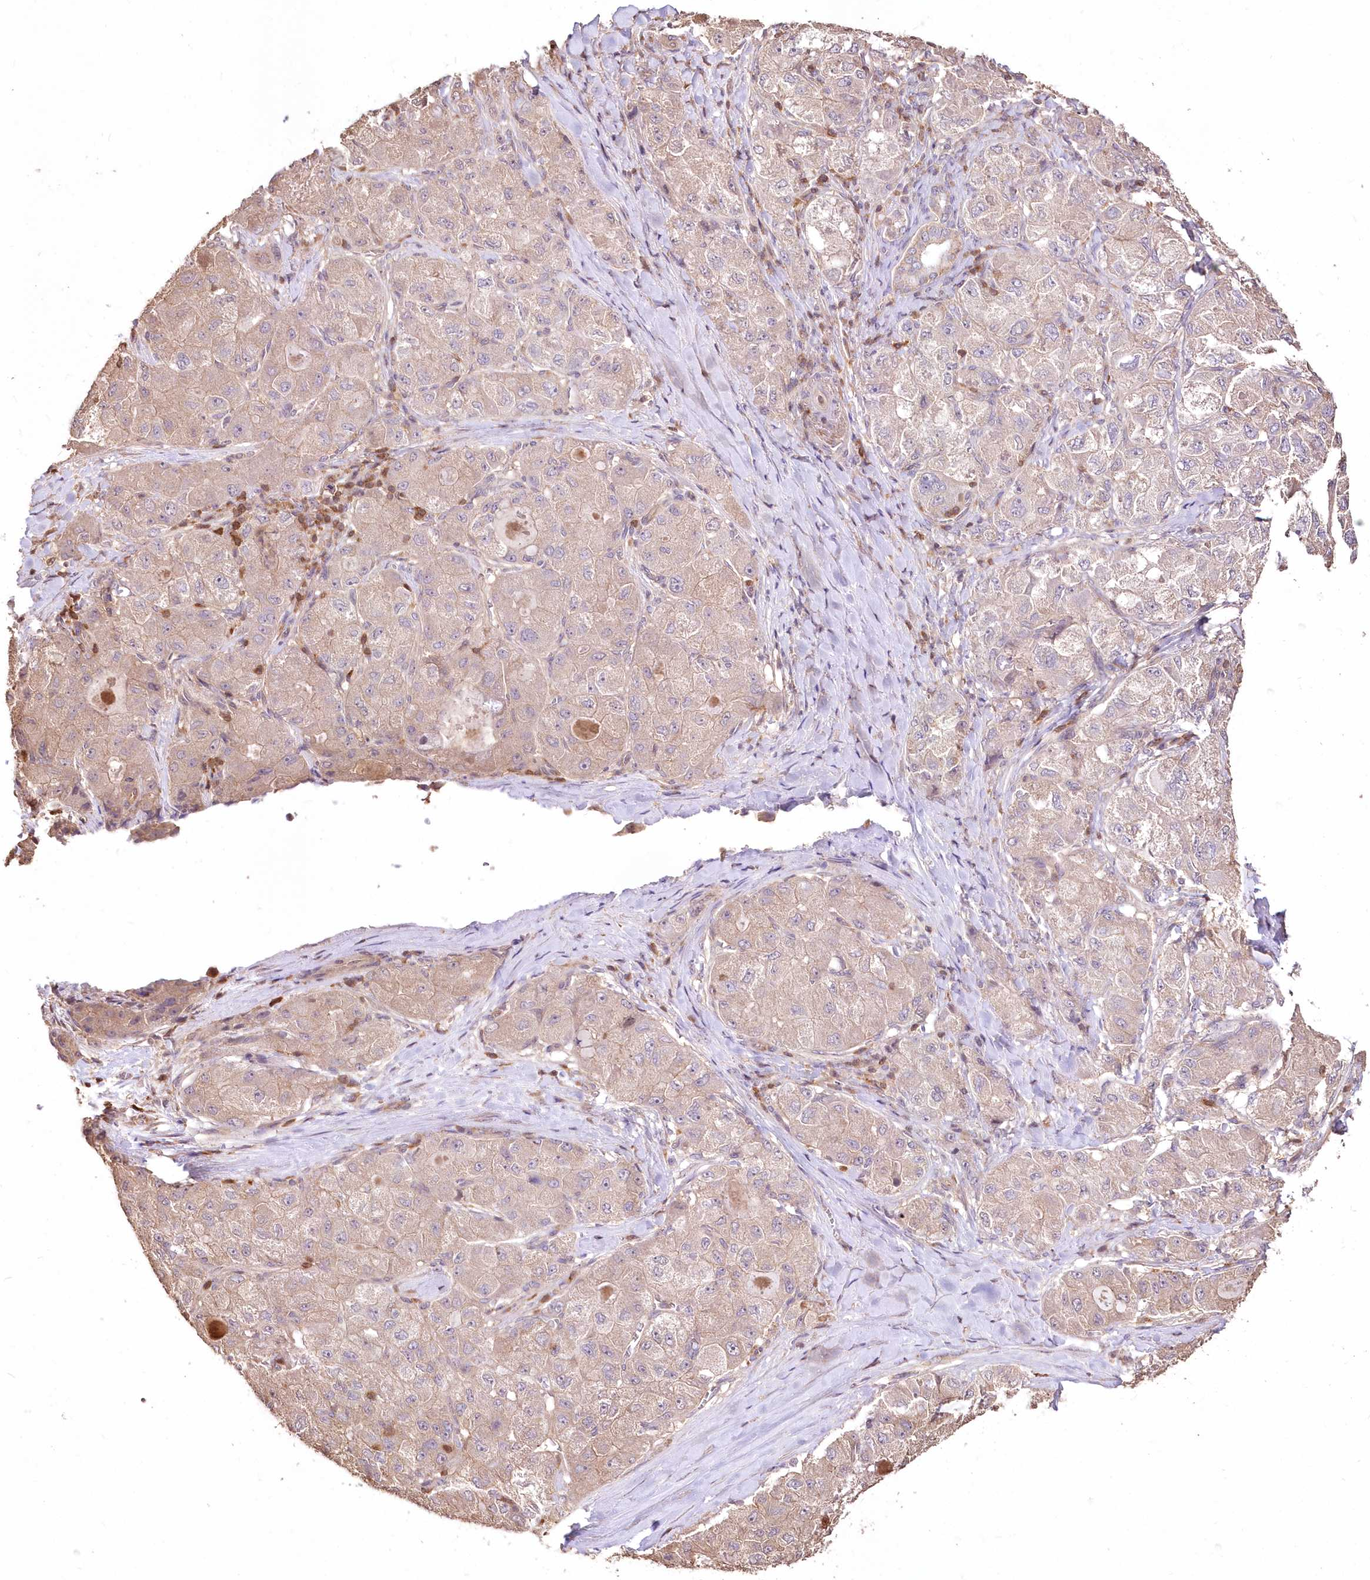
{"staining": {"intensity": "weak", "quantity": "<25%", "location": "cytoplasmic/membranous"}, "tissue": "liver cancer", "cell_type": "Tumor cells", "image_type": "cancer", "snomed": [{"axis": "morphology", "description": "Carcinoma, Hepatocellular, NOS"}, {"axis": "topography", "description": "Liver"}], "caption": "High power microscopy photomicrograph of an IHC micrograph of liver cancer, revealing no significant staining in tumor cells.", "gene": "STK17B", "patient": {"sex": "male", "age": 80}}